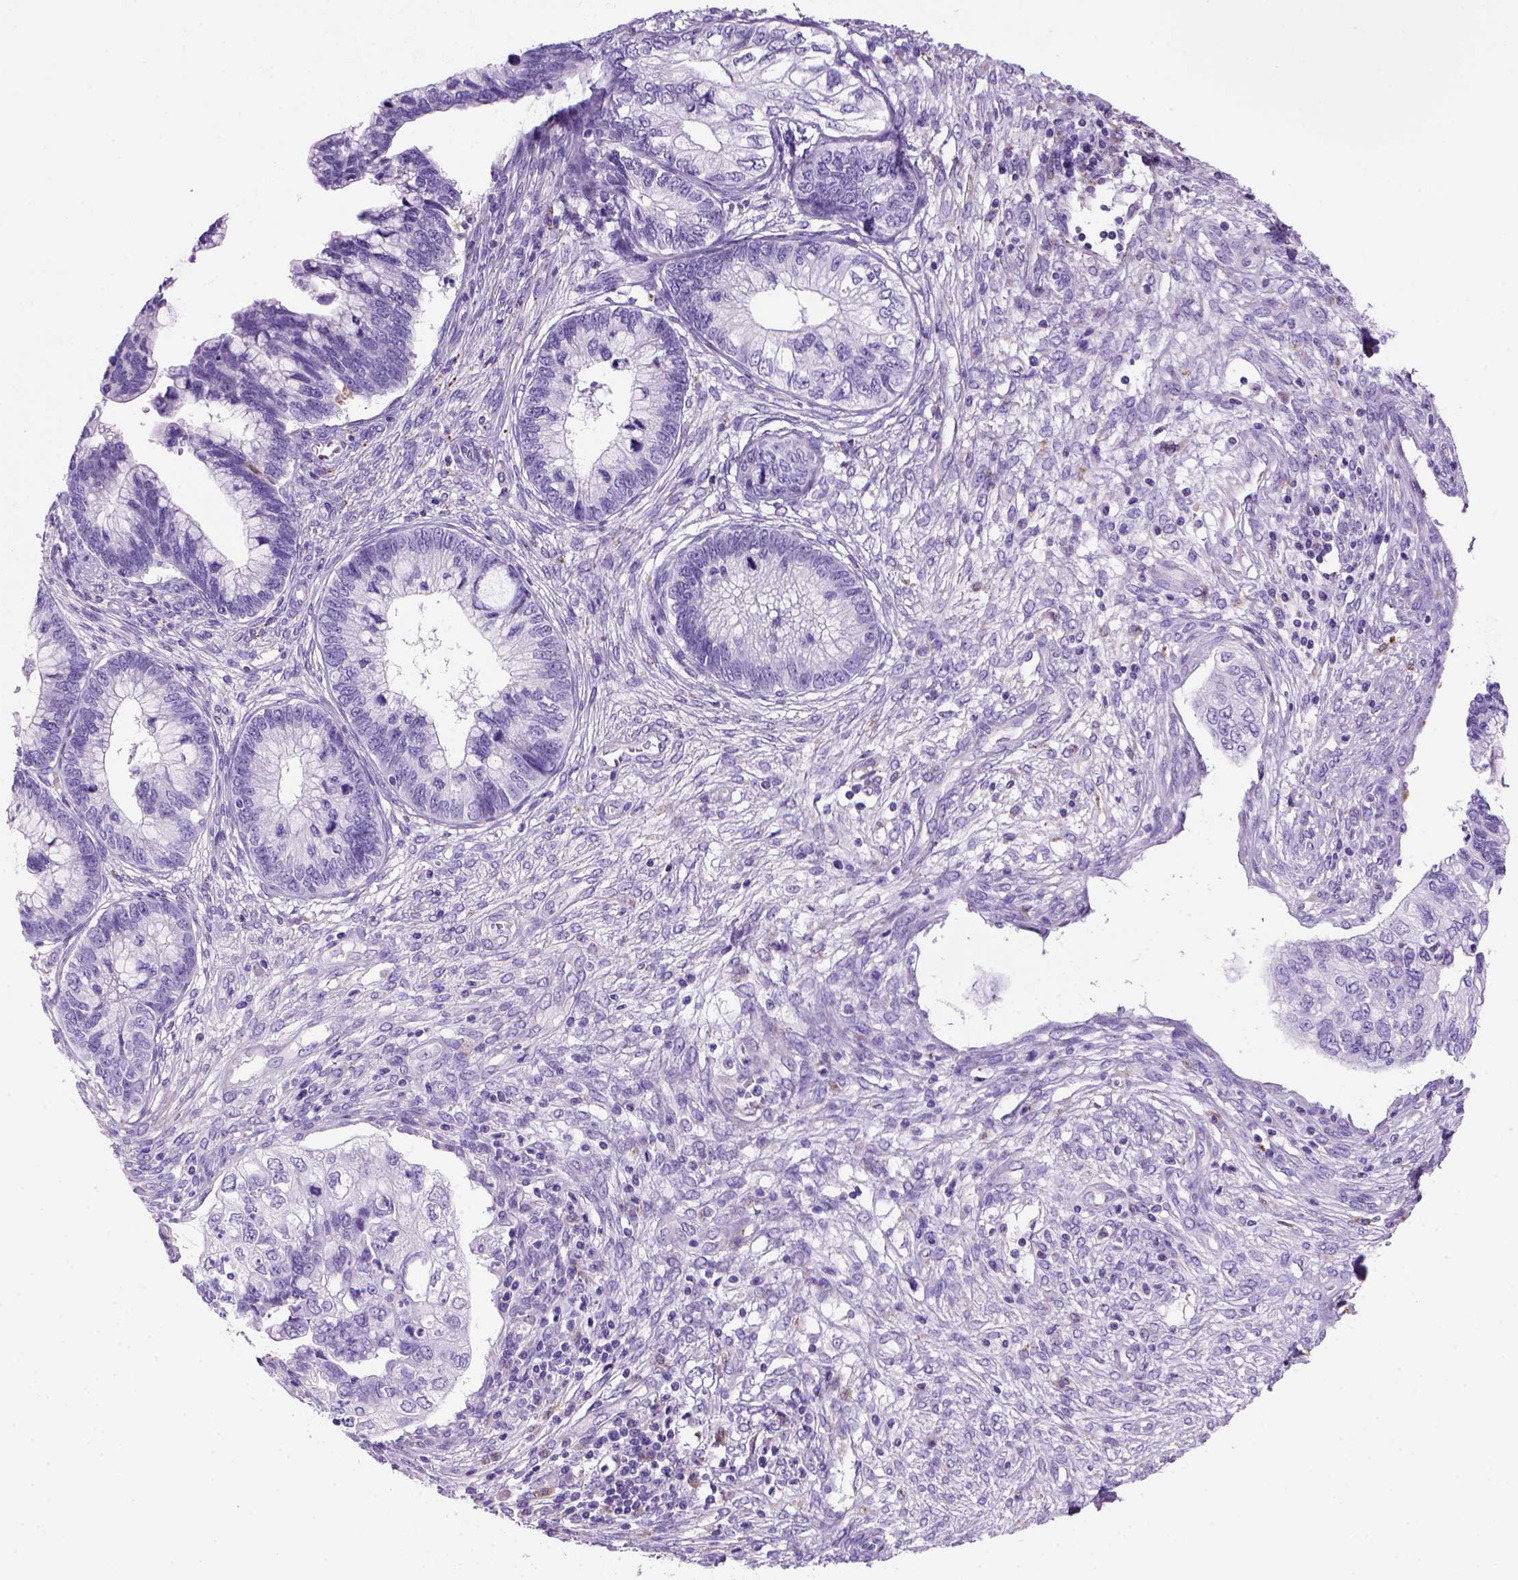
{"staining": {"intensity": "negative", "quantity": "none", "location": "none"}, "tissue": "cervical cancer", "cell_type": "Tumor cells", "image_type": "cancer", "snomed": [{"axis": "morphology", "description": "Adenocarcinoma, NOS"}, {"axis": "topography", "description": "Cervix"}], "caption": "Human cervical cancer stained for a protein using IHC reveals no staining in tumor cells.", "gene": "ARHGEF33", "patient": {"sex": "female", "age": 44}}